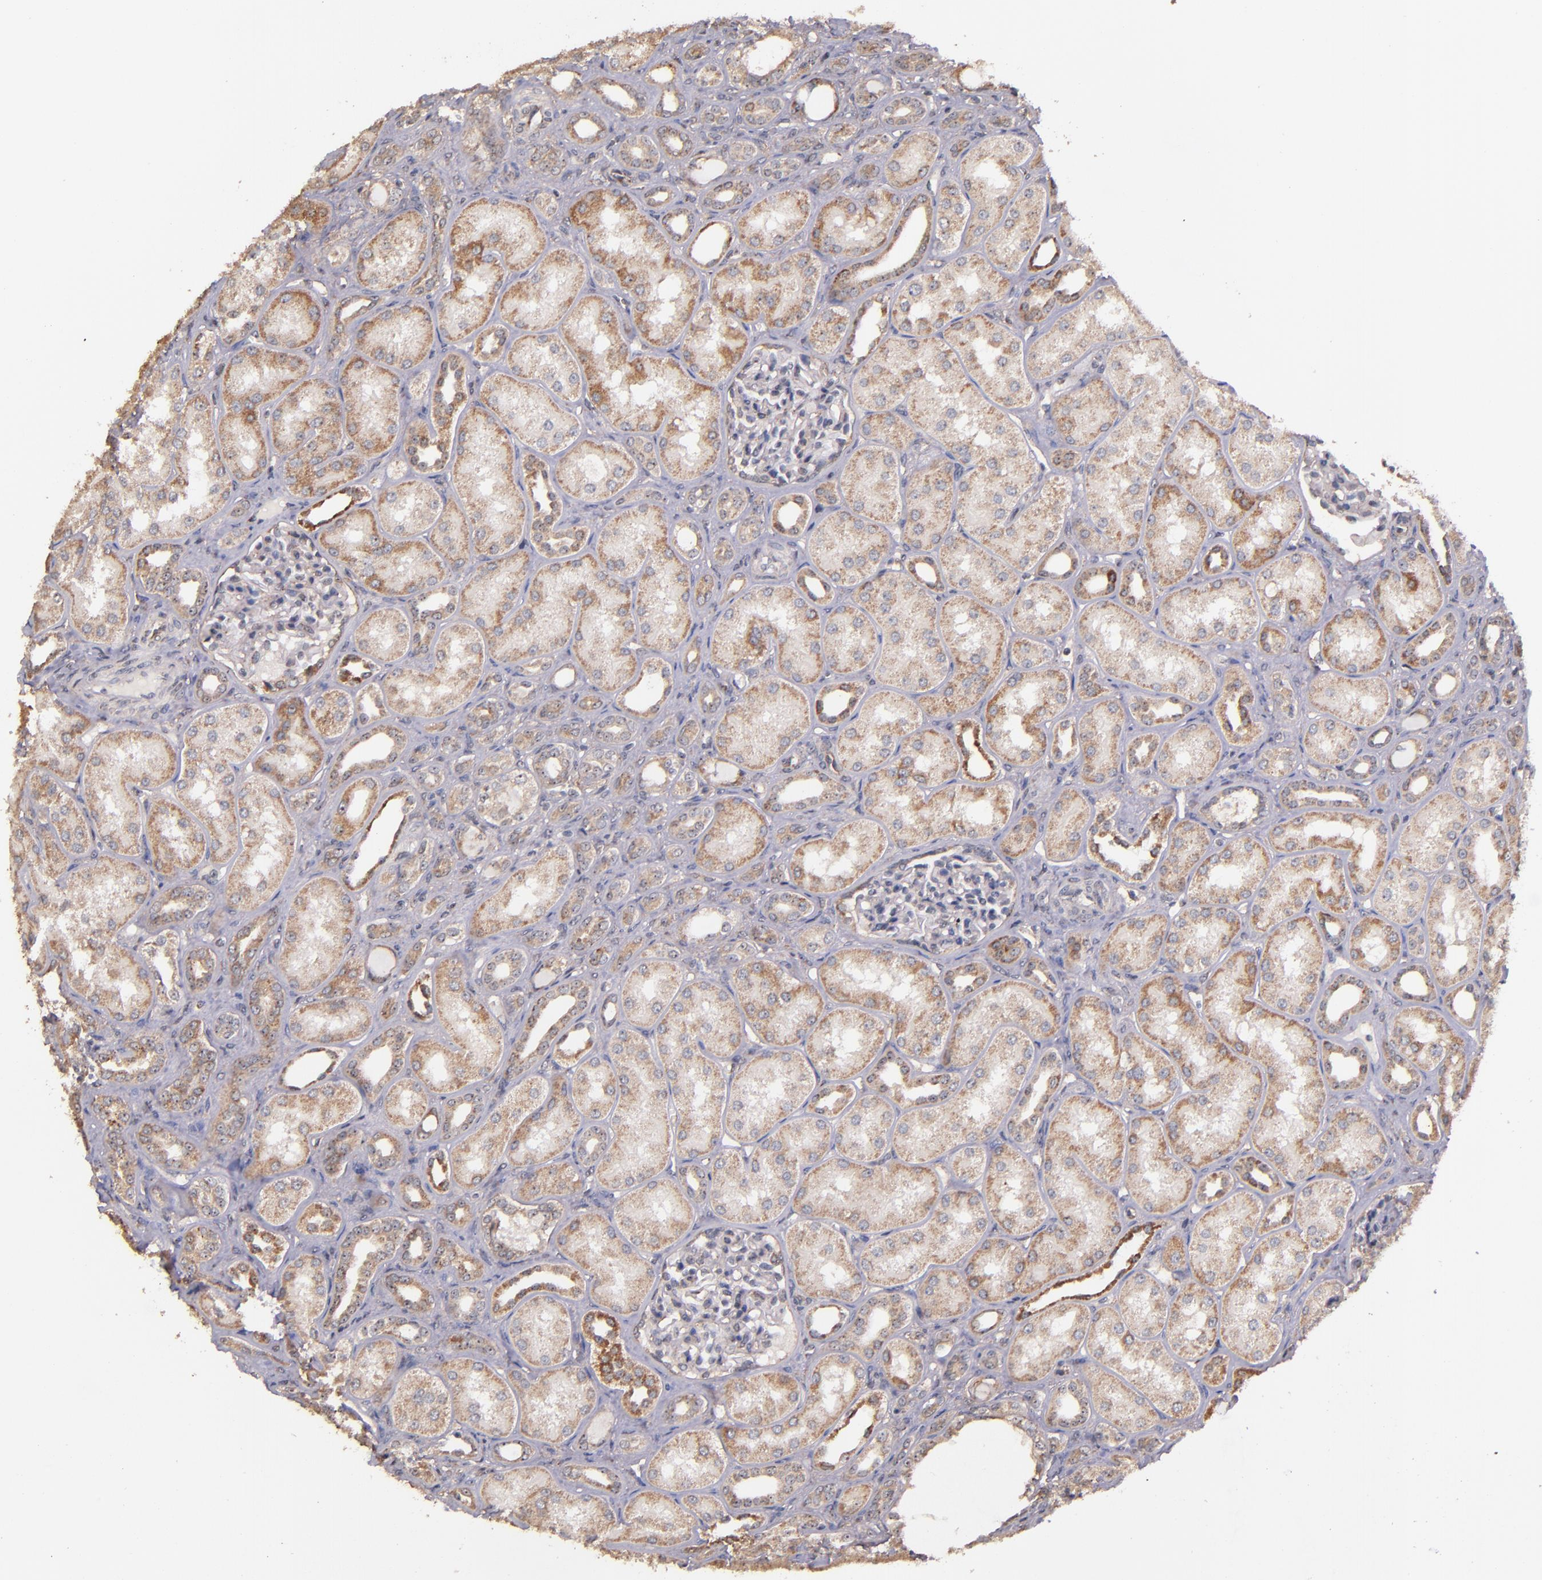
{"staining": {"intensity": "negative", "quantity": "none", "location": "none"}, "tissue": "kidney", "cell_type": "Cells in glomeruli", "image_type": "normal", "snomed": [{"axis": "morphology", "description": "Normal tissue, NOS"}, {"axis": "topography", "description": "Kidney"}], "caption": "Immunohistochemistry (IHC) of normal human kidney reveals no staining in cells in glomeruli. The staining was performed using DAB to visualize the protein expression in brown, while the nuclei were stained in blue with hematoxylin (Magnification: 20x).", "gene": "SHC1", "patient": {"sex": "male", "age": 7}}